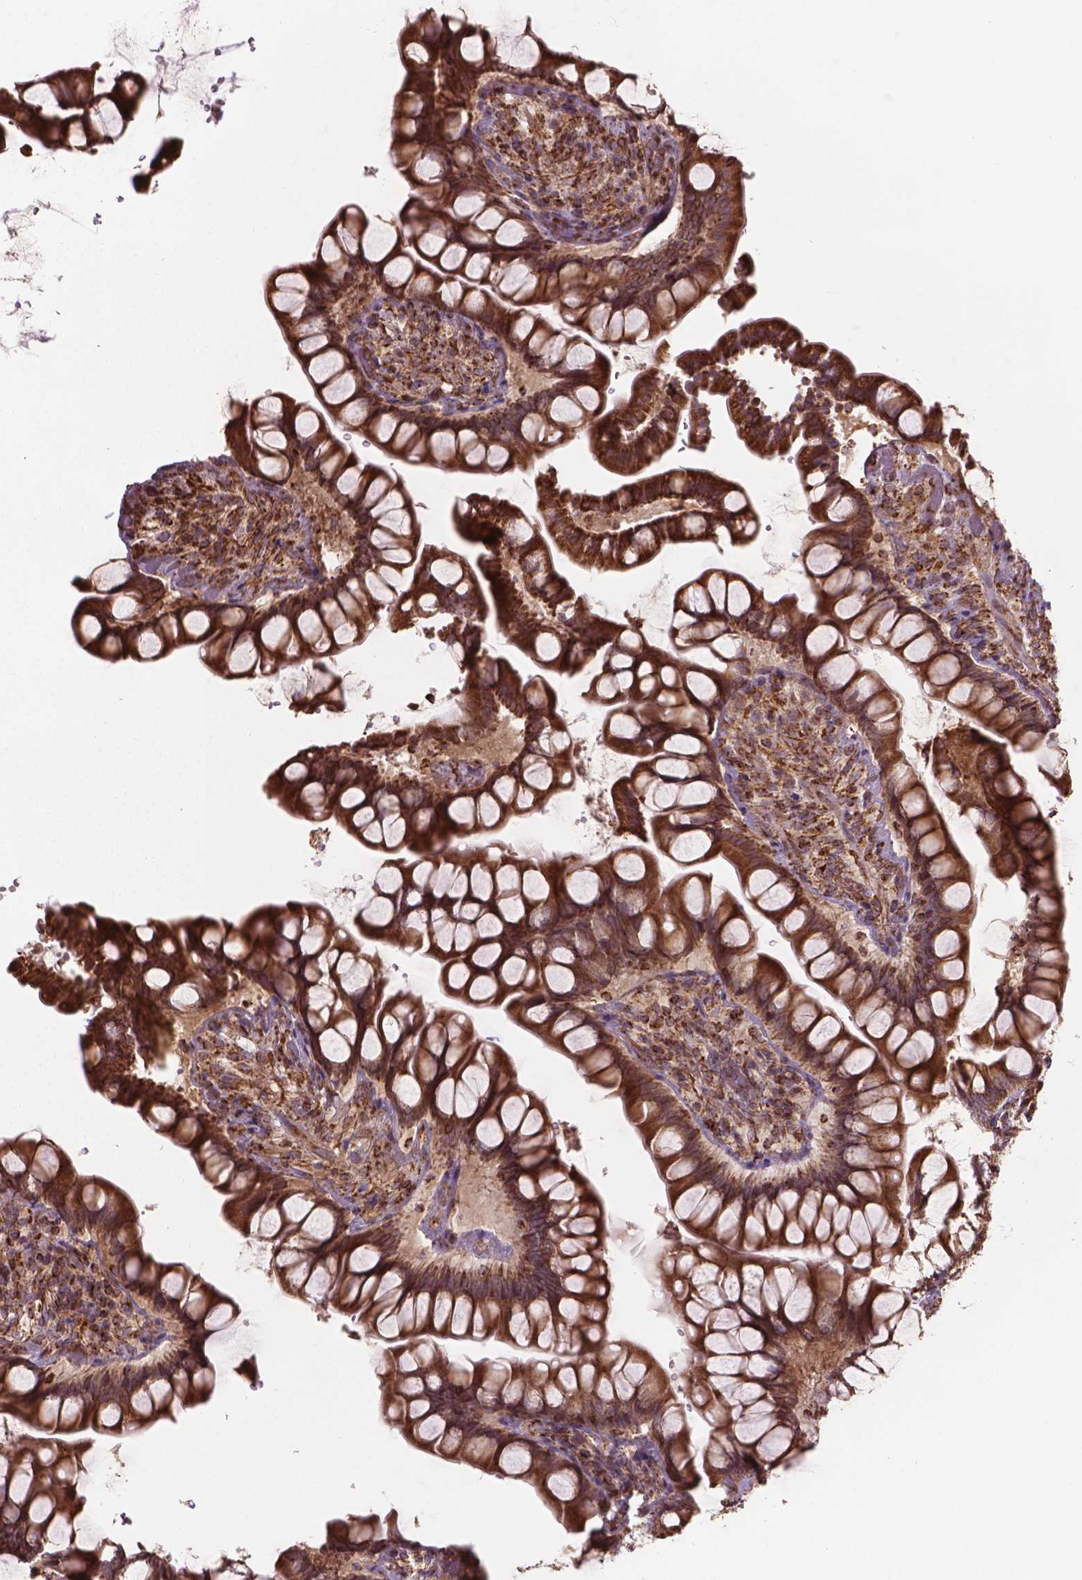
{"staining": {"intensity": "moderate", "quantity": ">75%", "location": "cytoplasmic/membranous"}, "tissue": "small intestine", "cell_type": "Glandular cells", "image_type": "normal", "snomed": [{"axis": "morphology", "description": "Normal tissue, NOS"}, {"axis": "topography", "description": "Small intestine"}], "caption": "Glandular cells show medium levels of moderate cytoplasmic/membranous staining in approximately >75% of cells in normal small intestine. The protein of interest is stained brown, and the nuclei are stained in blue (DAB (3,3'-diaminobenzidine) IHC with brightfield microscopy, high magnification).", "gene": "HS3ST3A1", "patient": {"sex": "male", "age": 70}}